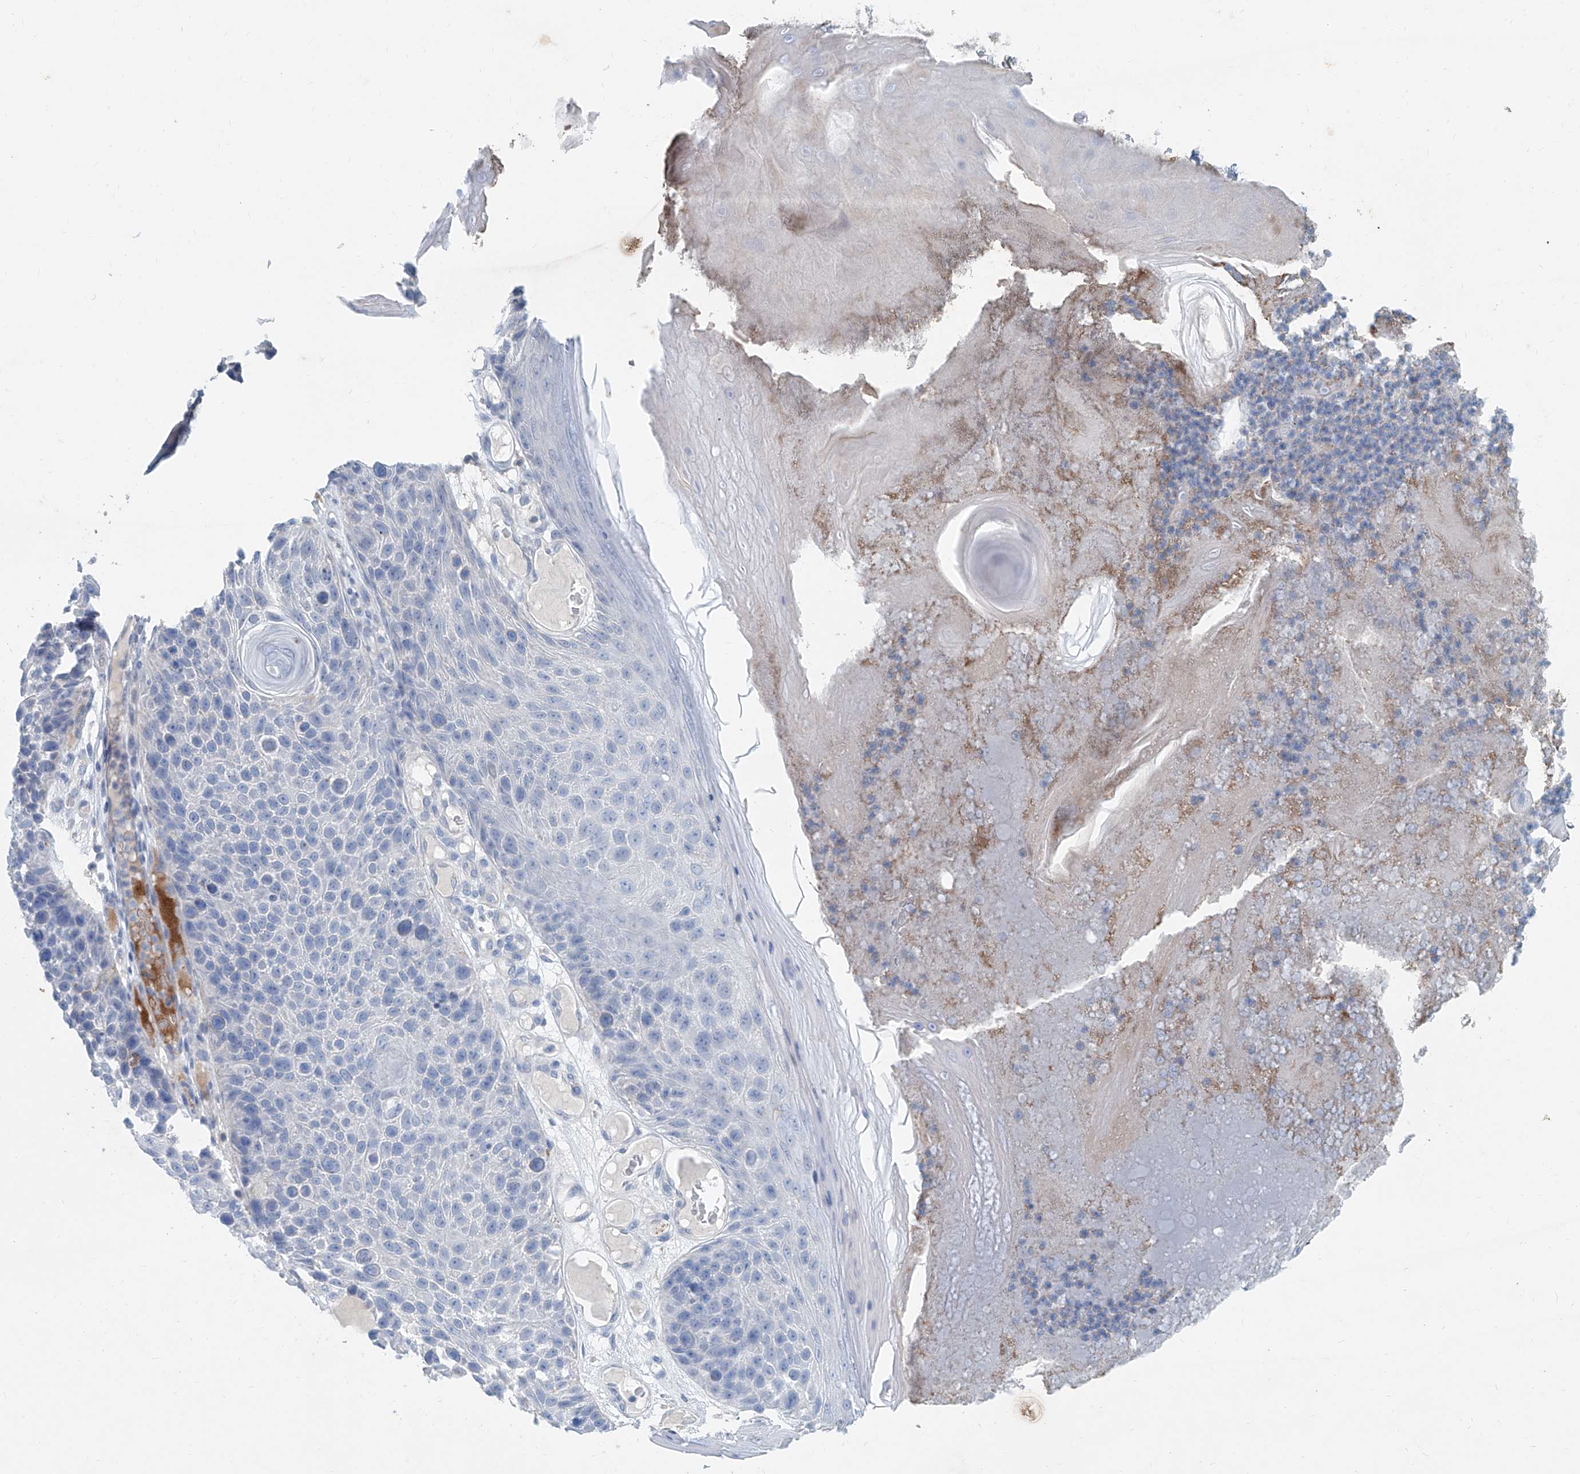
{"staining": {"intensity": "negative", "quantity": "none", "location": "none"}, "tissue": "skin cancer", "cell_type": "Tumor cells", "image_type": "cancer", "snomed": [{"axis": "morphology", "description": "Squamous cell carcinoma, NOS"}, {"axis": "topography", "description": "Skin"}], "caption": "Immunohistochemistry histopathology image of neoplastic tissue: squamous cell carcinoma (skin) stained with DAB reveals no significant protein staining in tumor cells.", "gene": "ANKRD34A", "patient": {"sex": "female", "age": 88}}